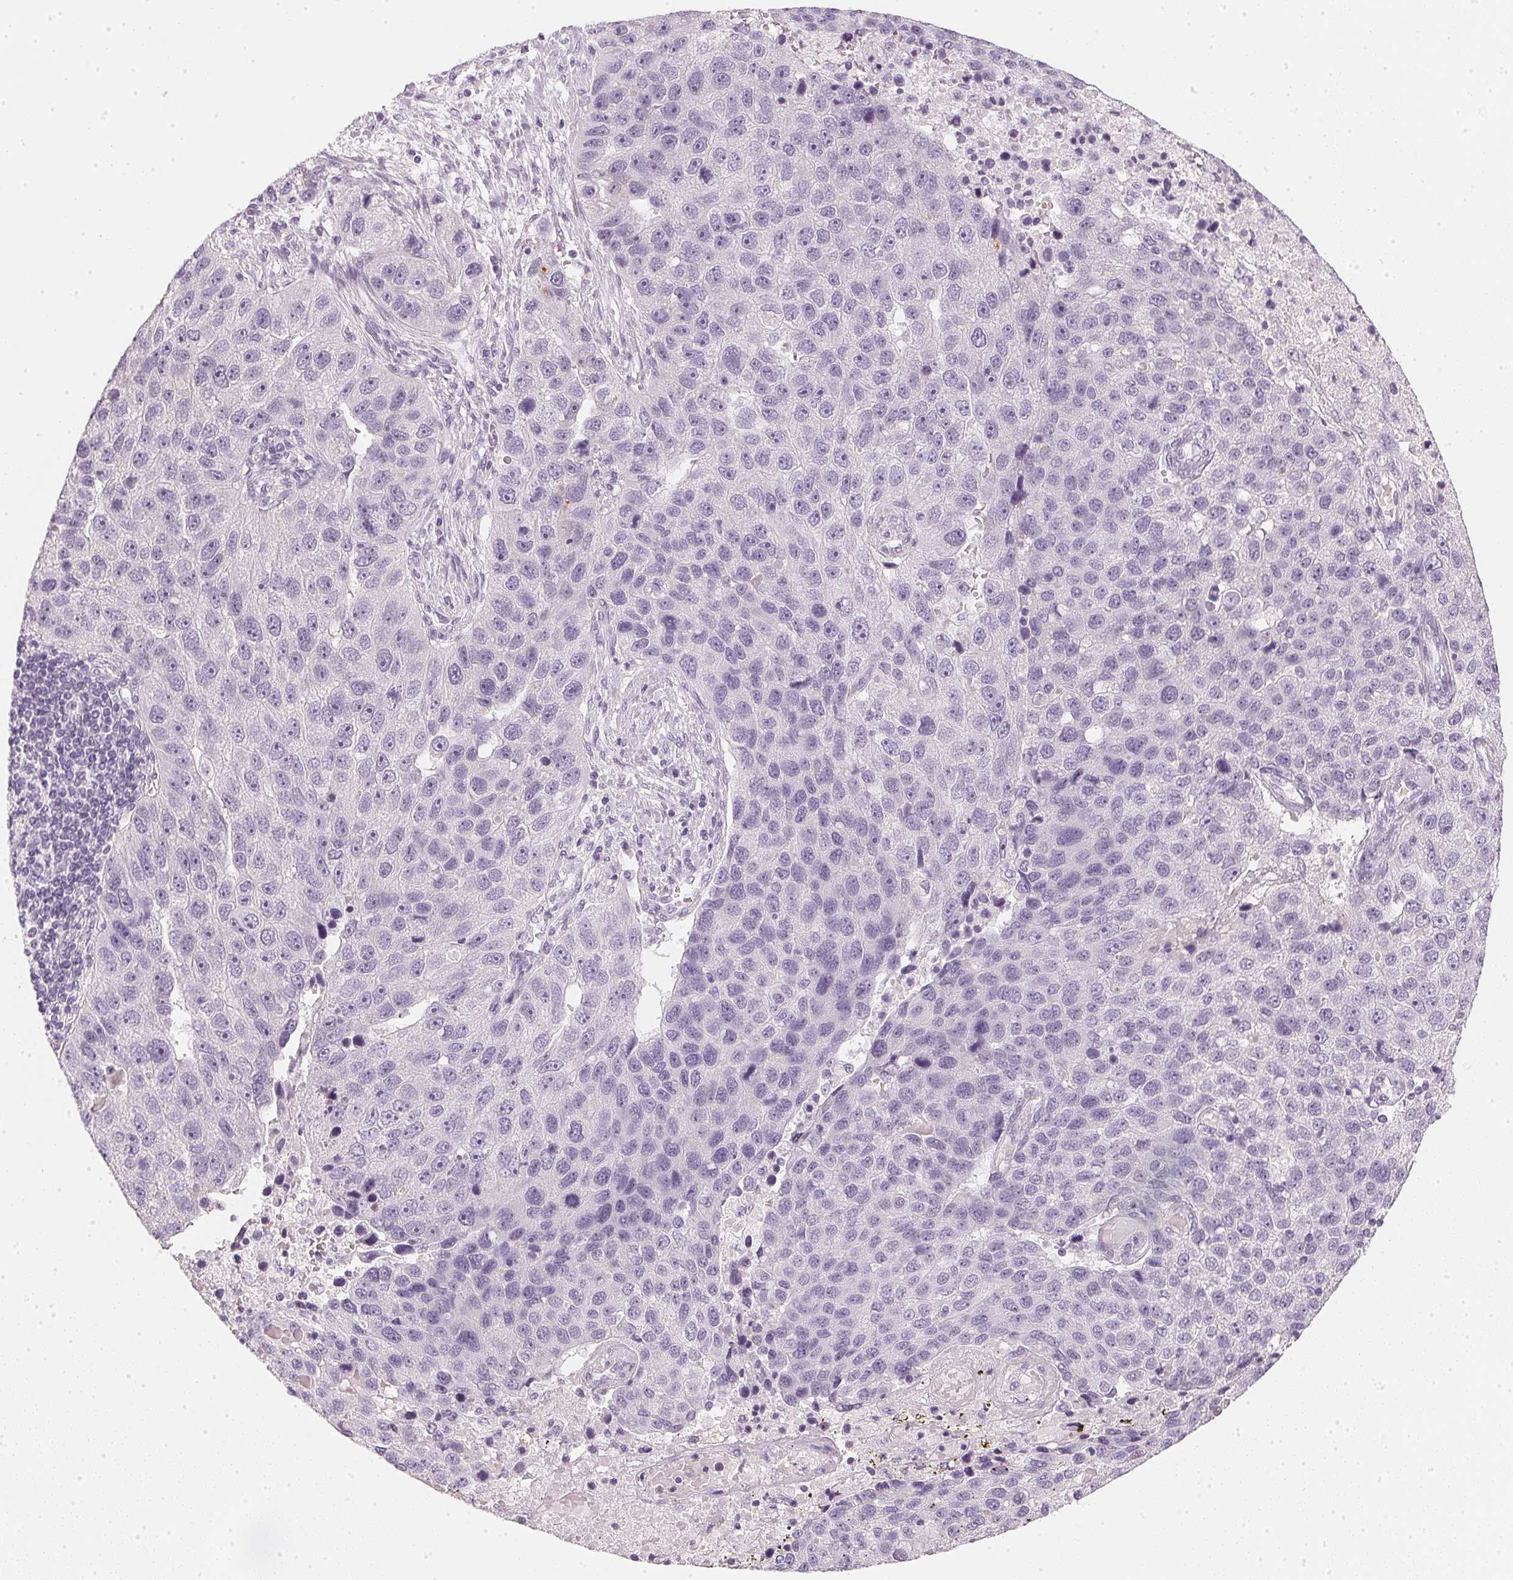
{"staining": {"intensity": "negative", "quantity": "none", "location": "none"}, "tissue": "pancreatic cancer", "cell_type": "Tumor cells", "image_type": "cancer", "snomed": [{"axis": "morphology", "description": "Adenocarcinoma, NOS"}, {"axis": "topography", "description": "Pancreas"}], "caption": "This is a histopathology image of IHC staining of pancreatic adenocarcinoma, which shows no positivity in tumor cells. (DAB (3,3'-diaminobenzidine) immunohistochemistry (IHC) with hematoxylin counter stain).", "gene": "CHST4", "patient": {"sex": "female", "age": 61}}